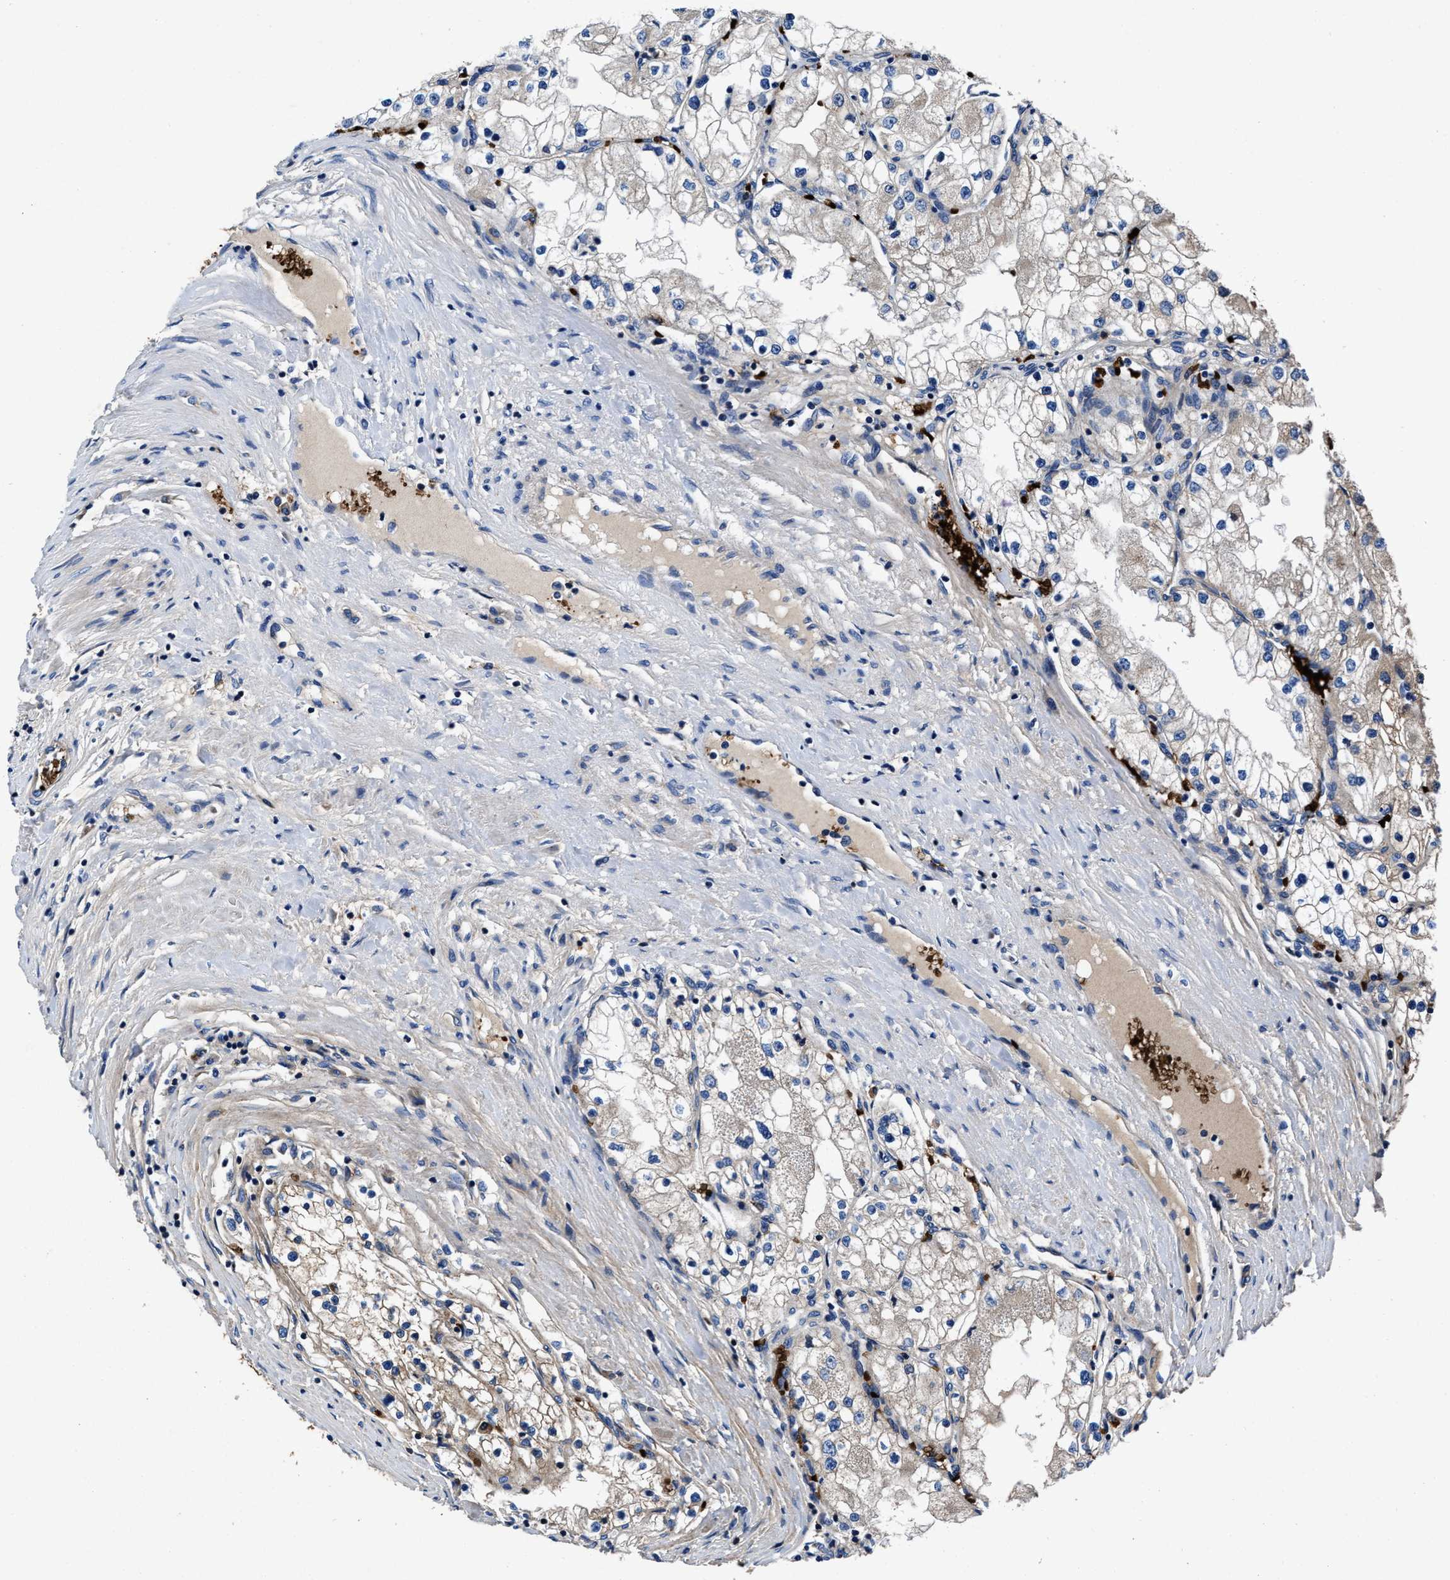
{"staining": {"intensity": "weak", "quantity": "<25%", "location": "cytoplasmic/membranous"}, "tissue": "renal cancer", "cell_type": "Tumor cells", "image_type": "cancer", "snomed": [{"axis": "morphology", "description": "Adenocarcinoma, NOS"}, {"axis": "topography", "description": "Kidney"}], "caption": "Protein analysis of adenocarcinoma (renal) shows no significant staining in tumor cells.", "gene": "PHLPP1", "patient": {"sex": "male", "age": 68}}